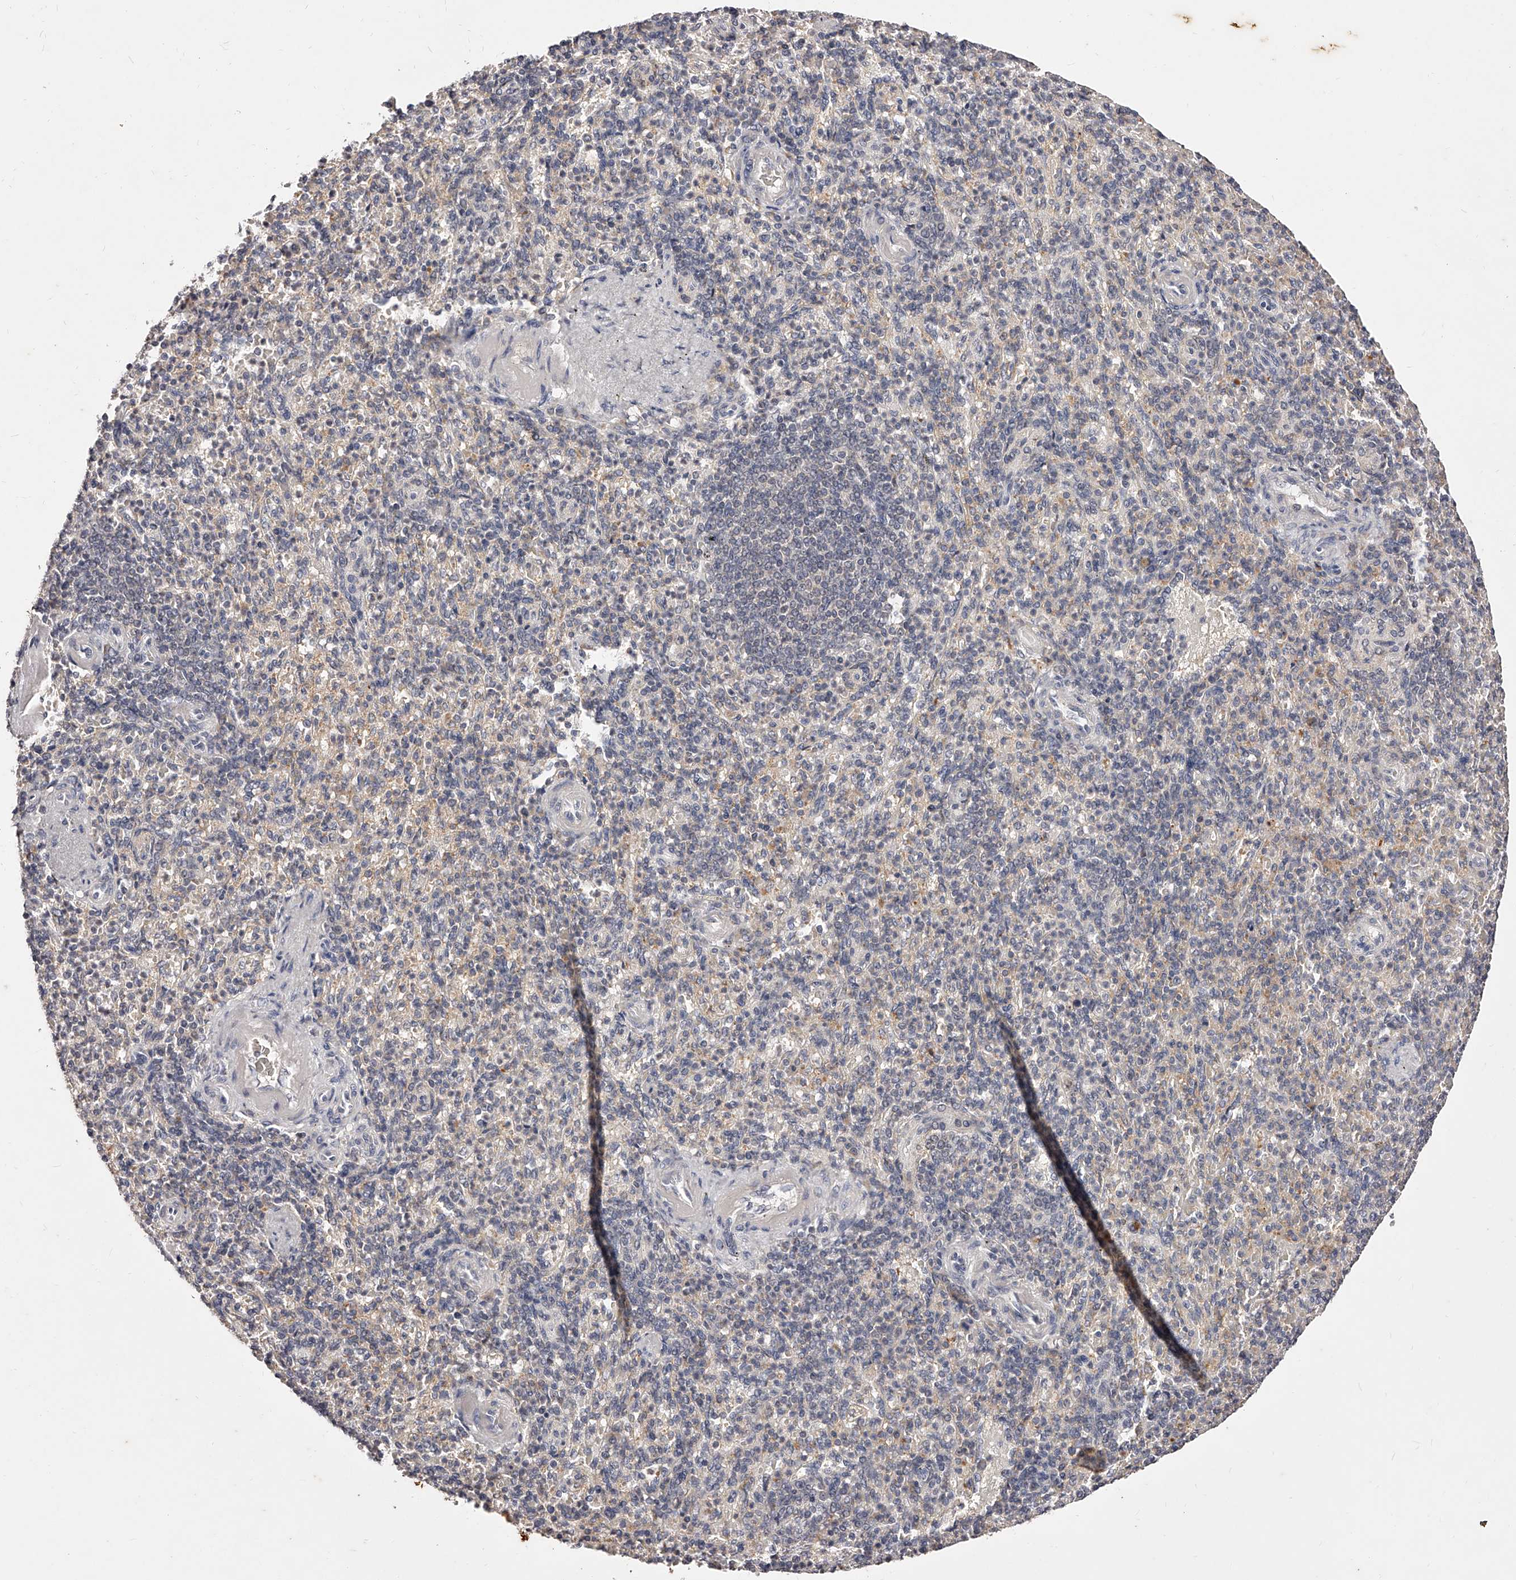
{"staining": {"intensity": "negative", "quantity": "none", "location": "none"}, "tissue": "spleen", "cell_type": "Cells in red pulp", "image_type": "normal", "snomed": [{"axis": "morphology", "description": "Normal tissue, NOS"}, {"axis": "topography", "description": "Spleen"}], "caption": "Cells in red pulp are negative for protein expression in unremarkable human spleen. (DAB (3,3'-diaminobenzidine) immunohistochemistry, high magnification).", "gene": "PHACTR1", "patient": {"sex": "female", "age": 74}}